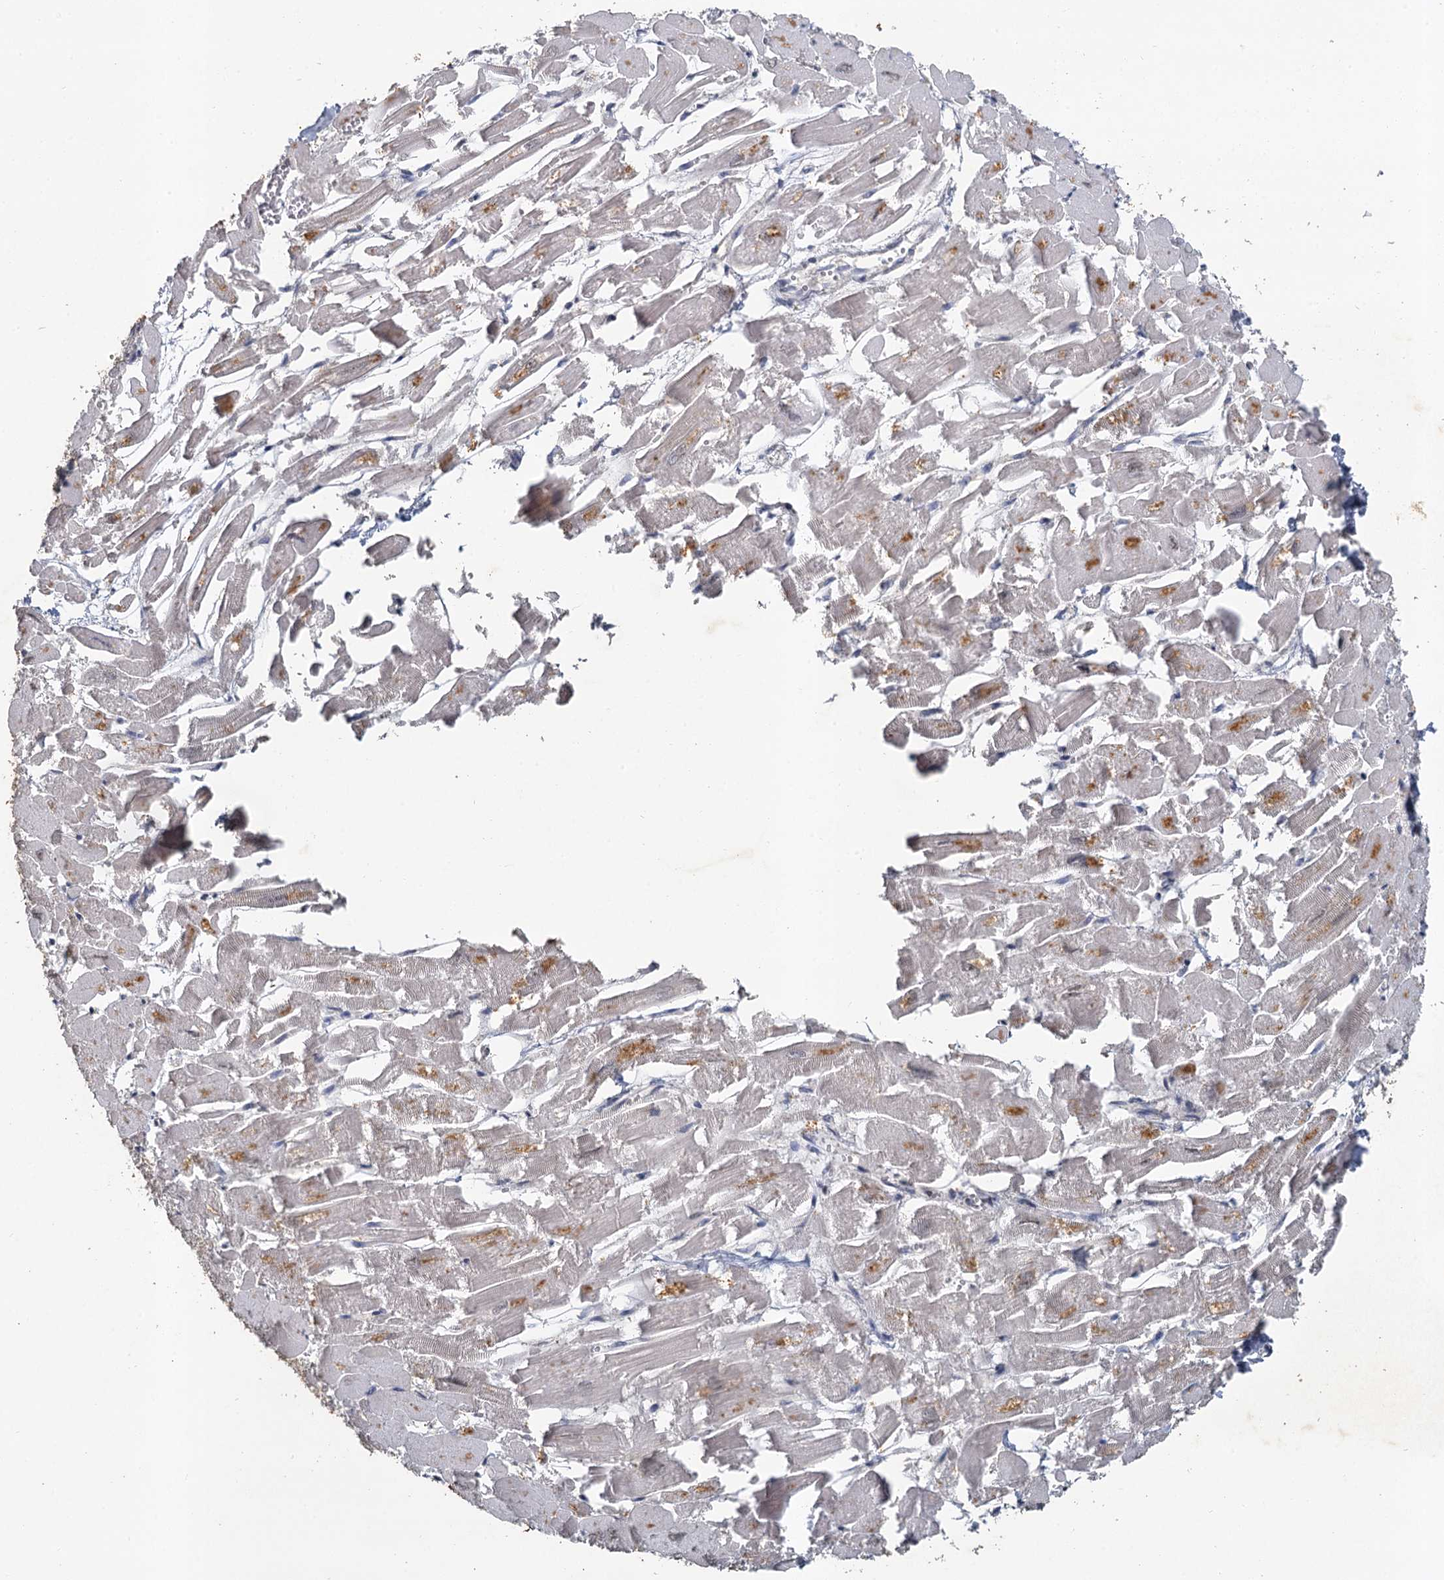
{"staining": {"intensity": "moderate", "quantity": "<25%", "location": "cytoplasmic/membranous"}, "tissue": "heart muscle", "cell_type": "Cardiomyocytes", "image_type": "normal", "snomed": [{"axis": "morphology", "description": "Normal tissue, NOS"}, {"axis": "topography", "description": "Heart"}], "caption": "A photomicrograph of heart muscle stained for a protein displays moderate cytoplasmic/membranous brown staining in cardiomyocytes. The protein of interest is stained brown, and the nuclei are stained in blue (DAB IHC with brightfield microscopy, high magnification).", "gene": "MUCL1", "patient": {"sex": "male", "age": 54}}